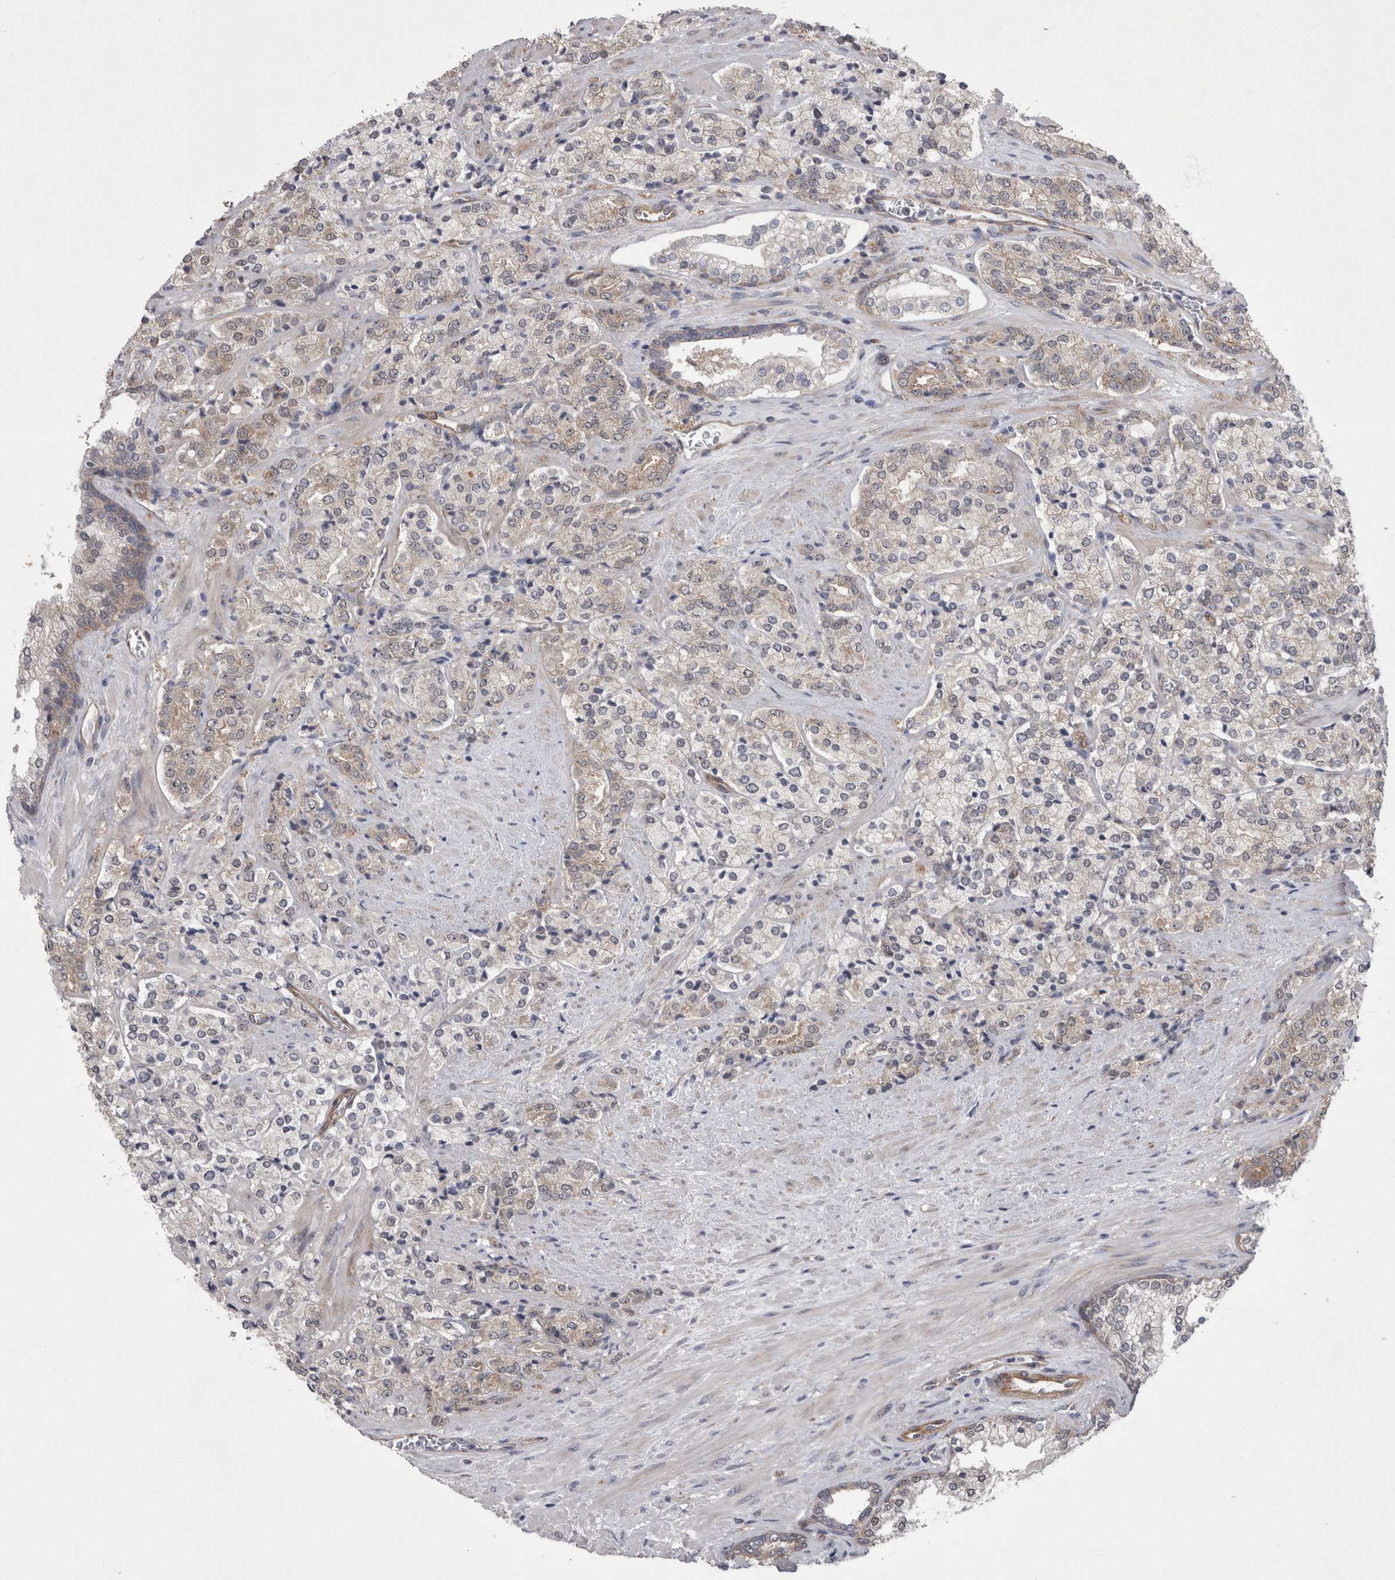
{"staining": {"intensity": "weak", "quantity": "25%-75%", "location": "cytoplasmic/membranous"}, "tissue": "prostate cancer", "cell_type": "Tumor cells", "image_type": "cancer", "snomed": [{"axis": "morphology", "description": "Adenocarcinoma, High grade"}, {"axis": "topography", "description": "Prostate"}], "caption": "DAB (3,3'-diaminobenzidine) immunohistochemical staining of human prostate adenocarcinoma (high-grade) reveals weak cytoplasmic/membranous protein positivity in about 25%-75% of tumor cells.", "gene": "DDX6", "patient": {"sex": "male", "age": 71}}